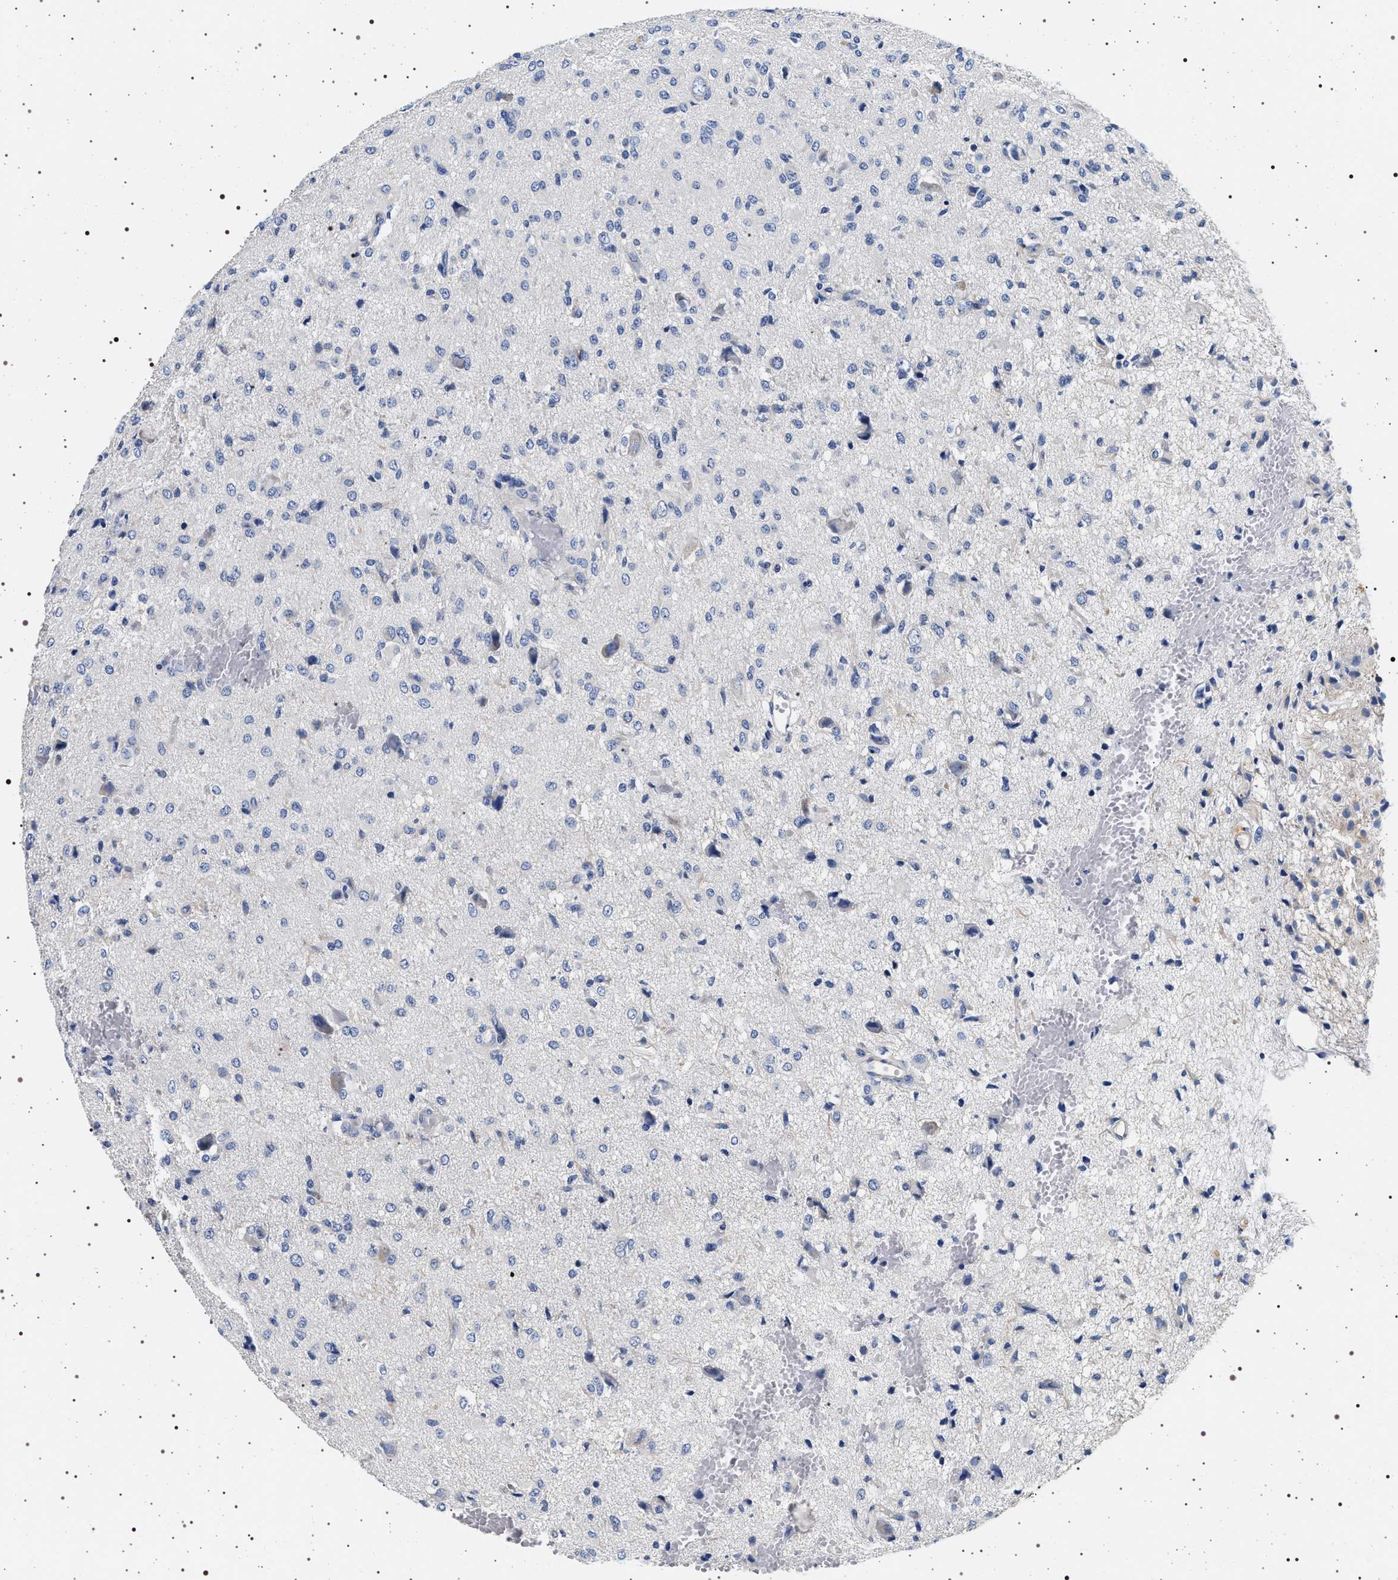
{"staining": {"intensity": "negative", "quantity": "none", "location": "none"}, "tissue": "glioma", "cell_type": "Tumor cells", "image_type": "cancer", "snomed": [{"axis": "morphology", "description": "Glioma, malignant, High grade"}, {"axis": "topography", "description": "Brain"}], "caption": "A high-resolution image shows IHC staining of malignant glioma (high-grade), which shows no significant expression in tumor cells.", "gene": "HSD17B1", "patient": {"sex": "female", "age": 59}}